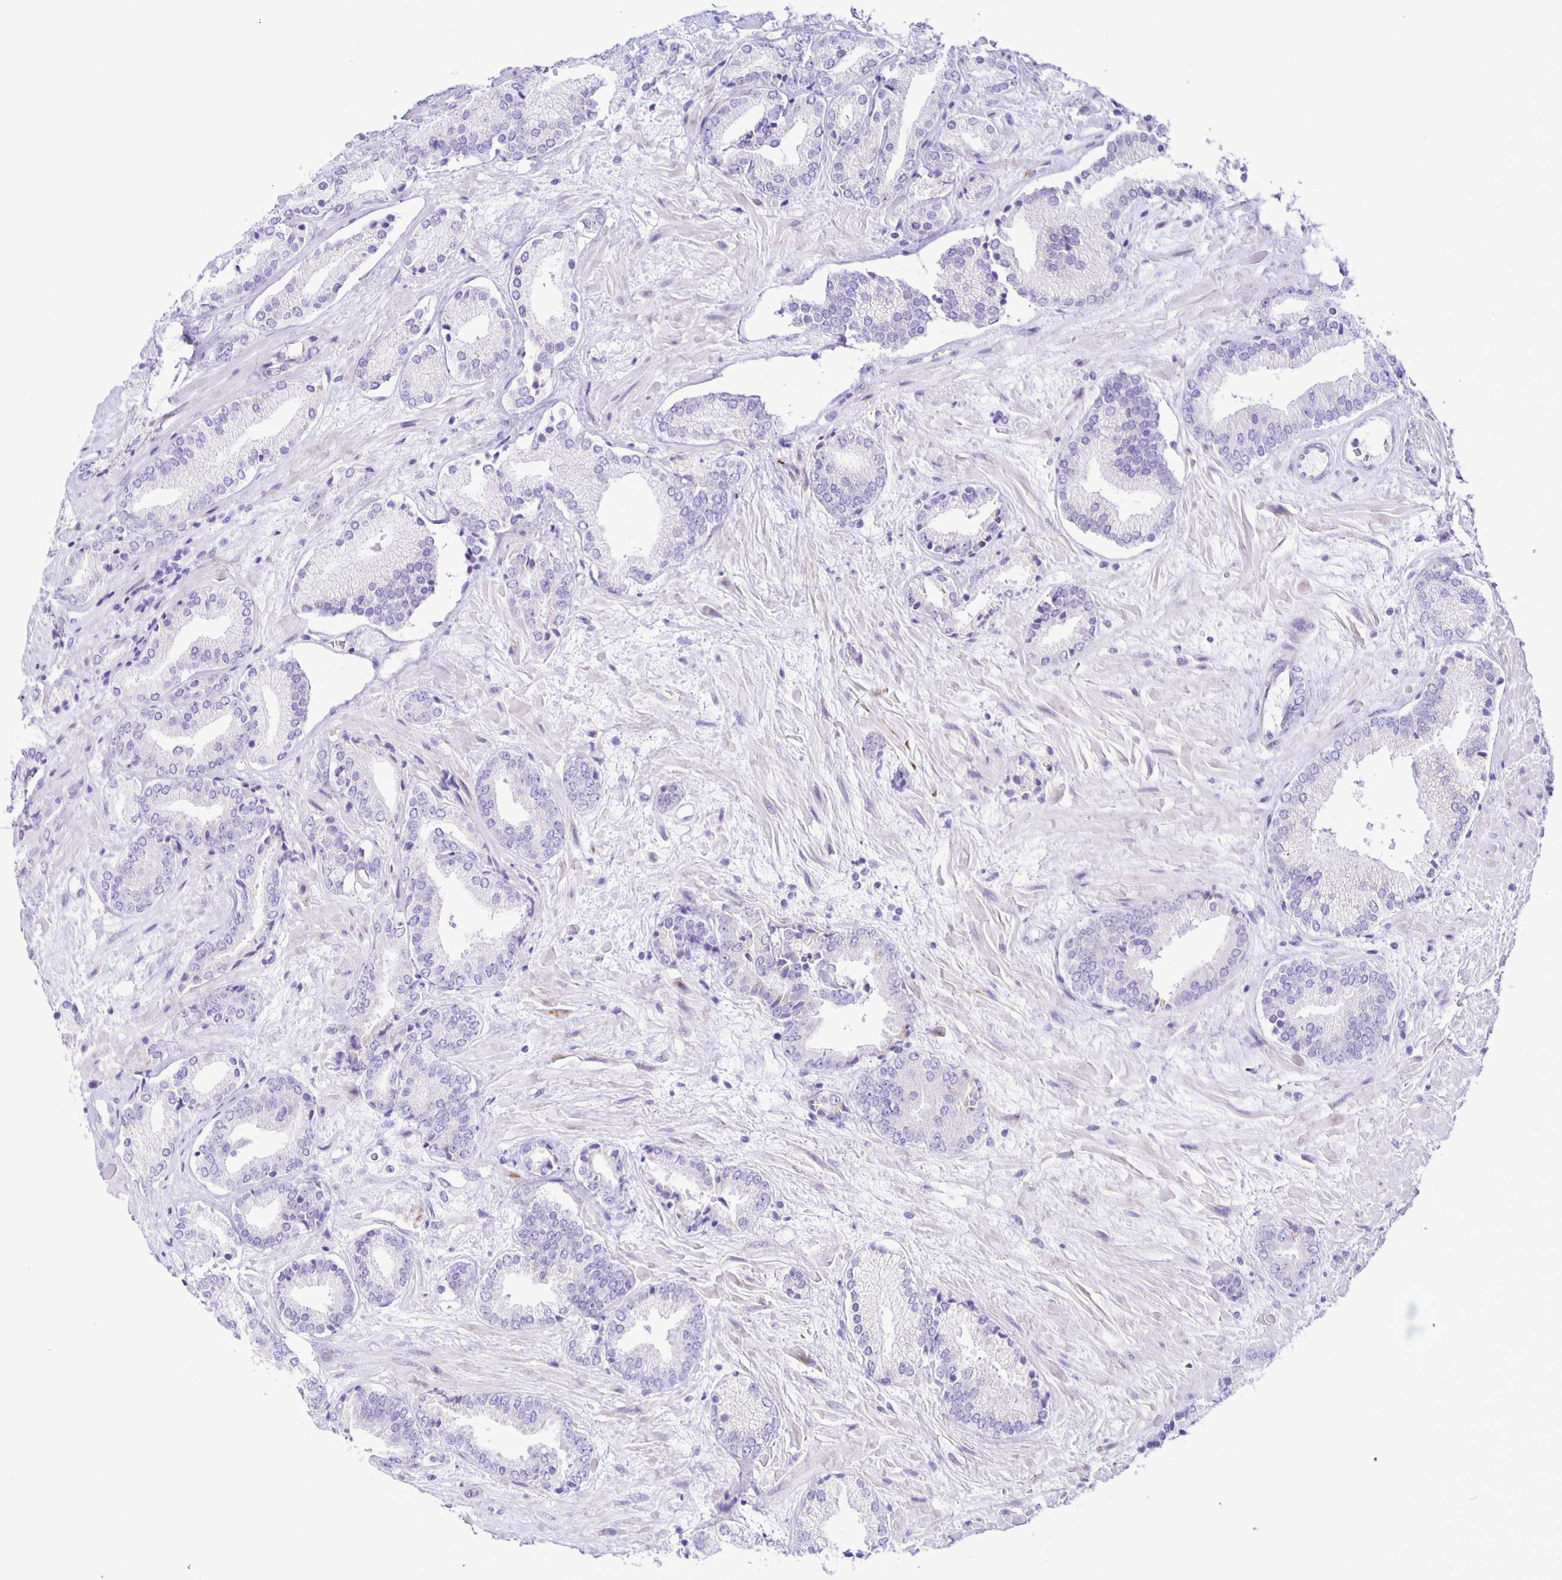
{"staining": {"intensity": "negative", "quantity": "none", "location": "none"}, "tissue": "prostate cancer", "cell_type": "Tumor cells", "image_type": "cancer", "snomed": [{"axis": "morphology", "description": "Adenocarcinoma, High grade"}, {"axis": "topography", "description": "Prostate"}], "caption": "A micrograph of human prostate adenocarcinoma (high-grade) is negative for staining in tumor cells. (DAB immunohistochemistry visualized using brightfield microscopy, high magnification).", "gene": "AQP6", "patient": {"sex": "male", "age": 56}}